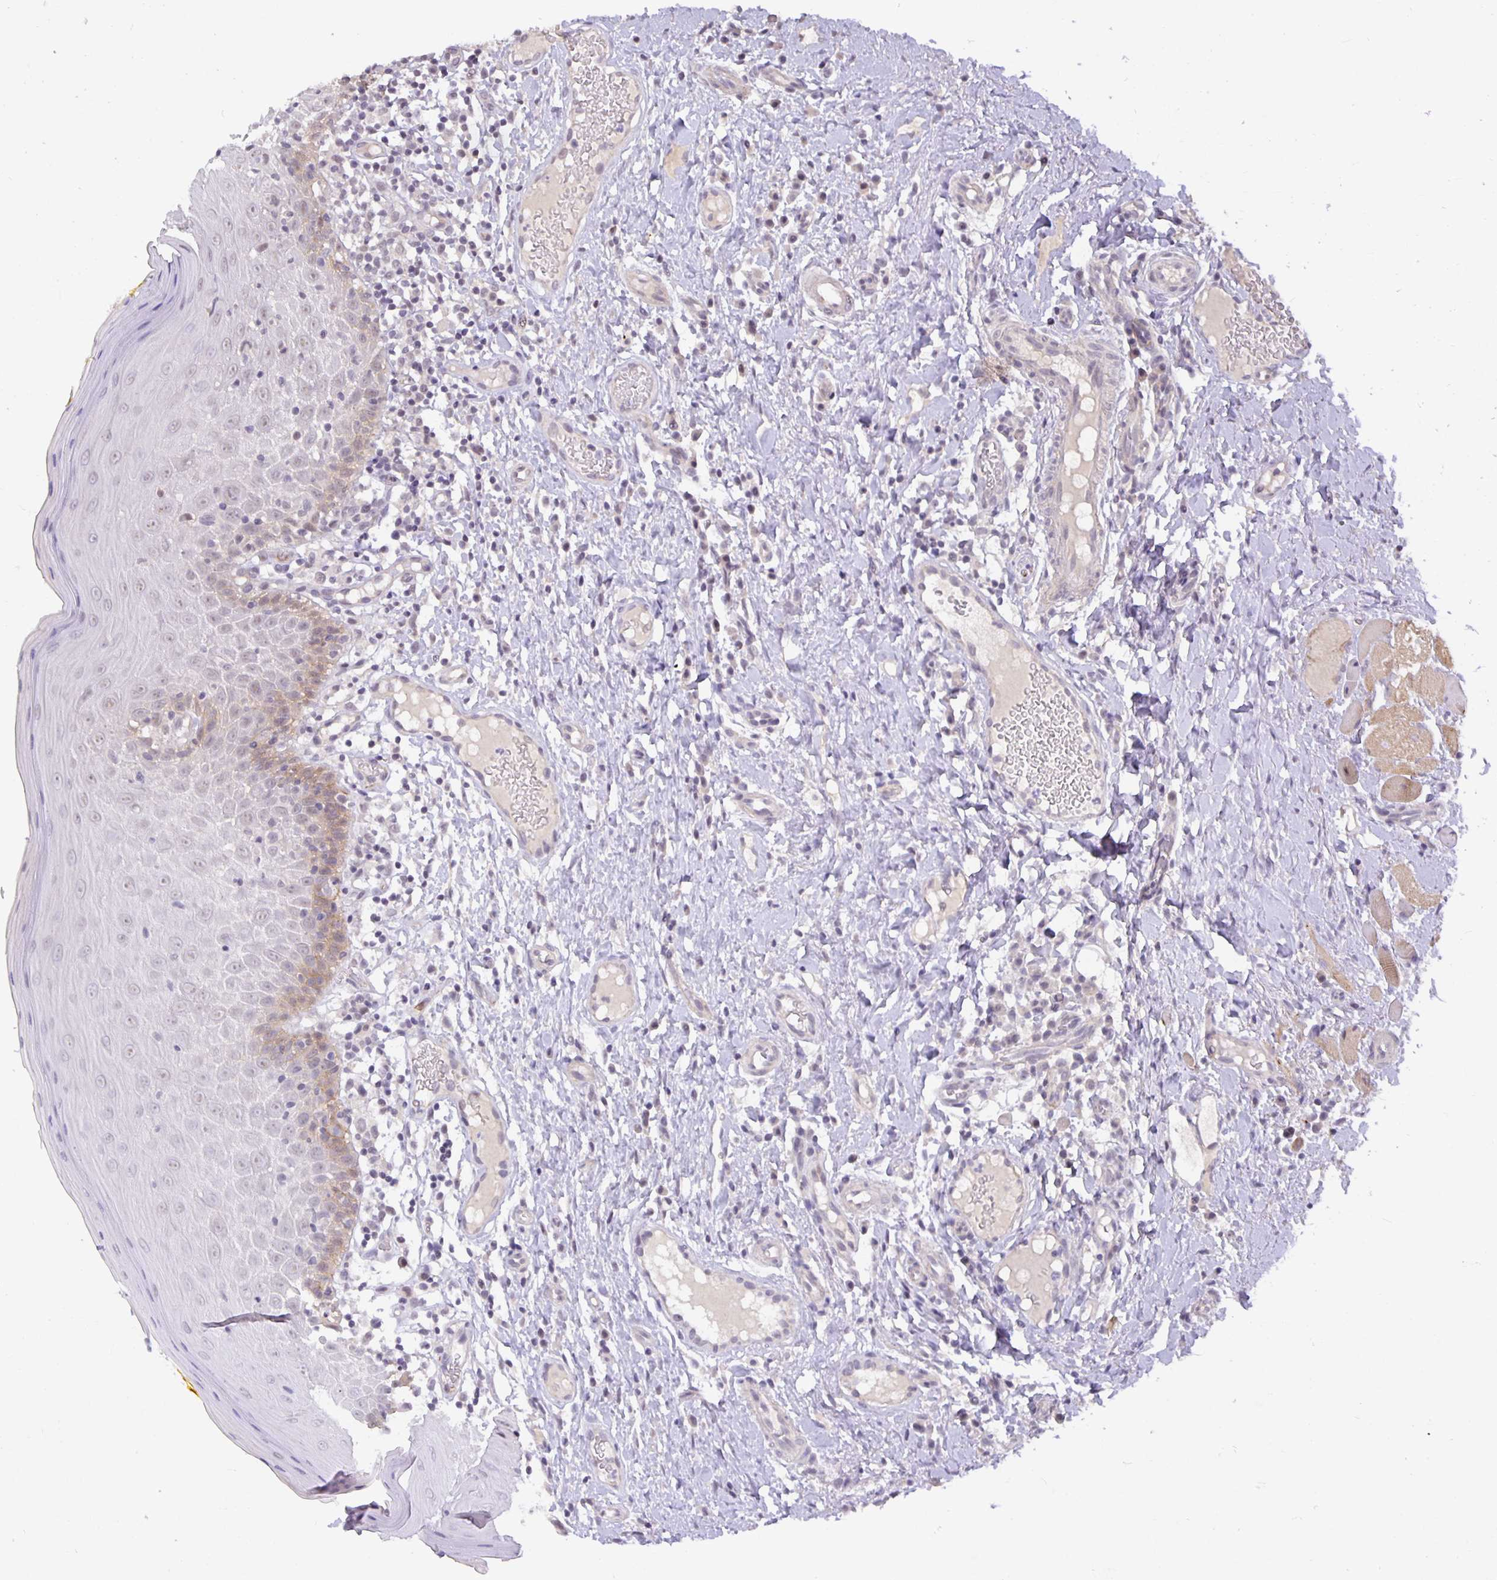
{"staining": {"intensity": "weak", "quantity": "<25%", "location": "cytoplasmic/membranous"}, "tissue": "oral mucosa", "cell_type": "Squamous epithelial cells", "image_type": "normal", "snomed": [{"axis": "morphology", "description": "Normal tissue, NOS"}, {"axis": "topography", "description": "Oral tissue"}, {"axis": "topography", "description": "Tounge, NOS"}], "caption": "This is a micrograph of immunohistochemistry staining of normal oral mucosa, which shows no expression in squamous epithelial cells.", "gene": "ARVCF", "patient": {"sex": "female", "age": 58}}